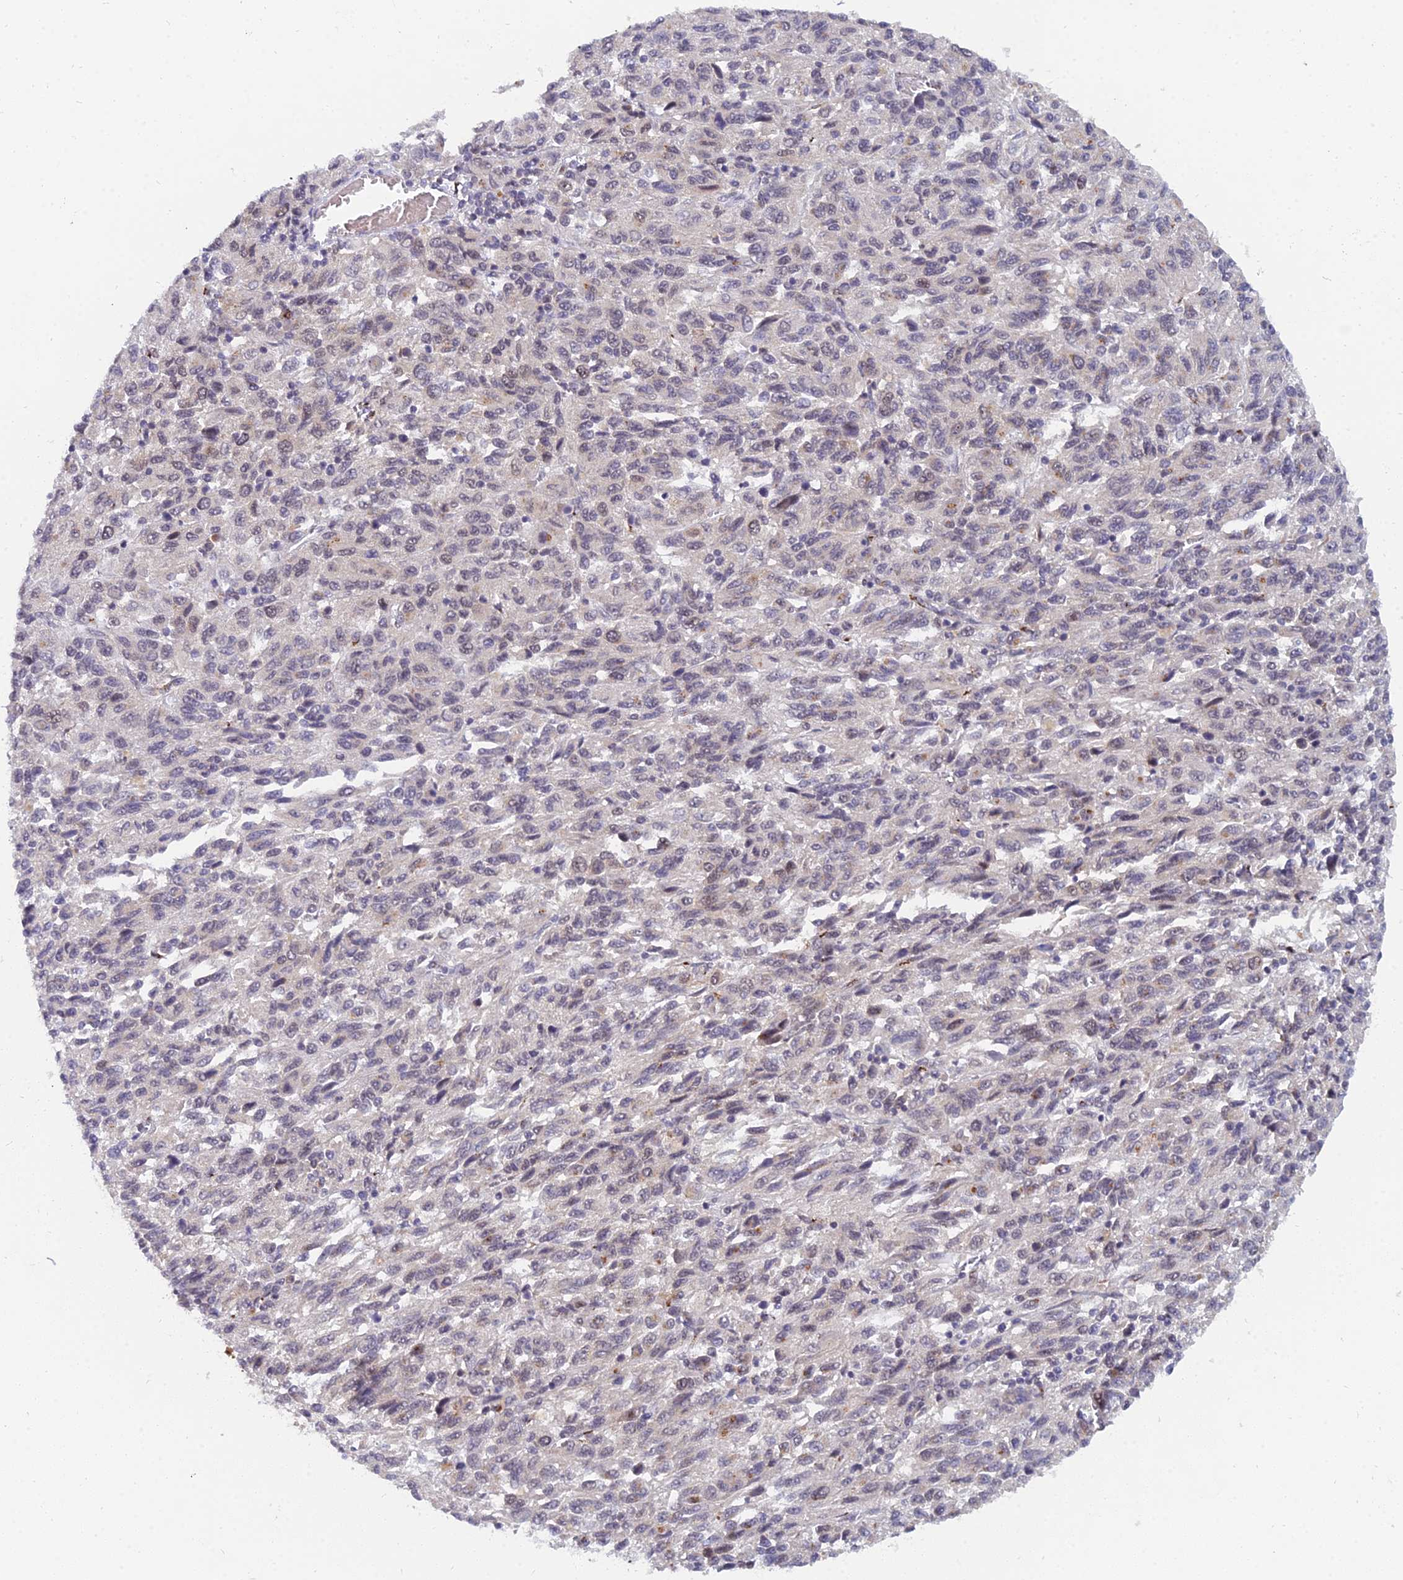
{"staining": {"intensity": "weak", "quantity": "<25%", "location": "nuclear"}, "tissue": "melanoma", "cell_type": "Tumor cells", "image_type": "cancer", "snomed": [{"axis": "morphology", "description": "Malignant melanoma, Metastatic site"}, {"axis": "topography", "description": "Lung"}], "caption": "This is an immunohistochemistry image of human malignant melanoma (metastatic site). There is no expression in tumor cells.", "gene": "THOC3", "patient": {"sex": "male", "age": 64}}